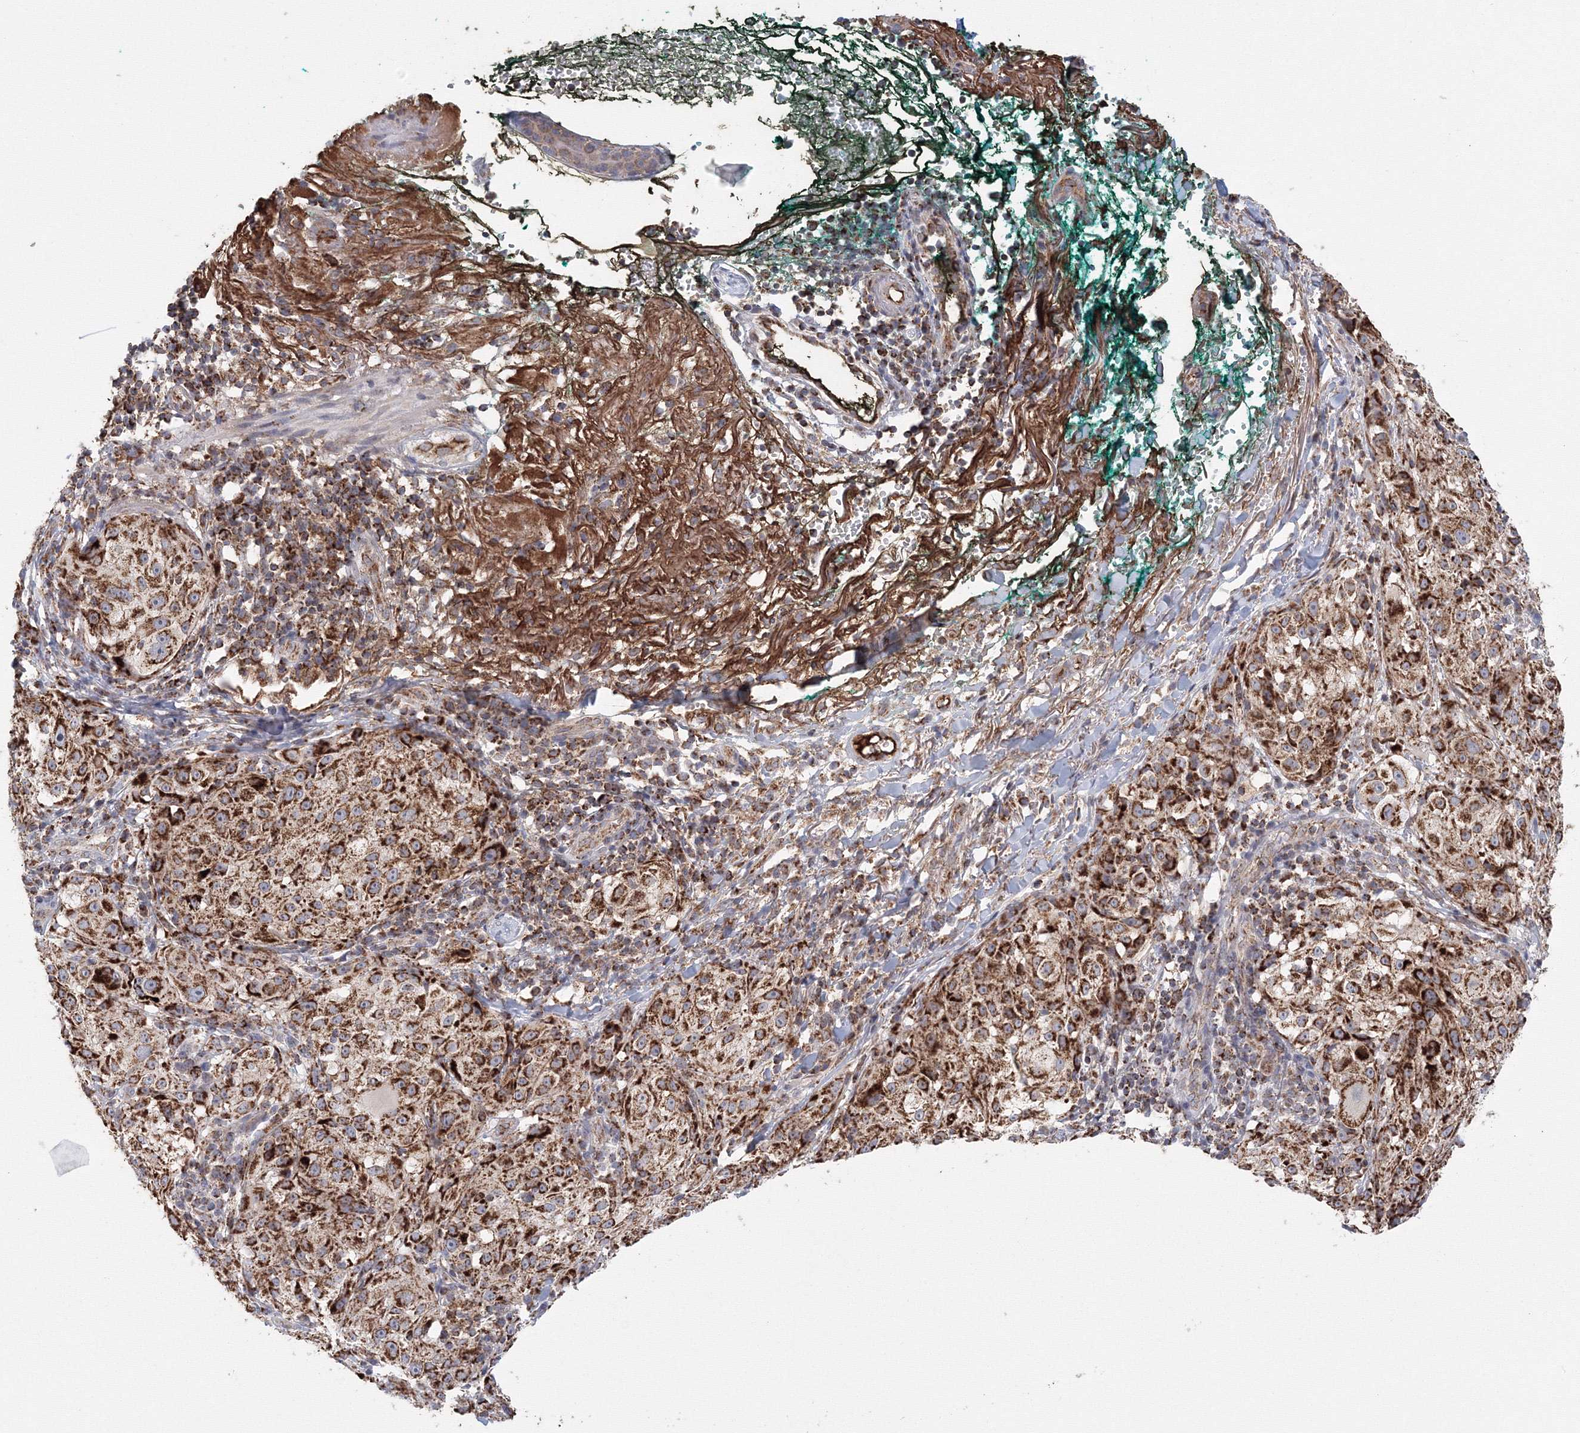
{"staining": {"intensity": "strong", "quantity": ">75%", "location": "cytoplasmic/membranous"}, "tissue": "melanoma", "cell_type": "Tumor cells", "image_type": "cancer", "snomed": [{"axis": "morphology", "description": "Necrosis, NOS"}, {"axis": "morphology", "description": "Malignant melanoma, NOS"}, {"axis": "topography", "description": "Skin"}], "caption": "The immunohistochemical stain labels strong cytoplasmic/membranous staining in tumor cells of melanoma tissue.", "gene": "GRPEL1", "patient": {"sex": "female", "age": 87}}